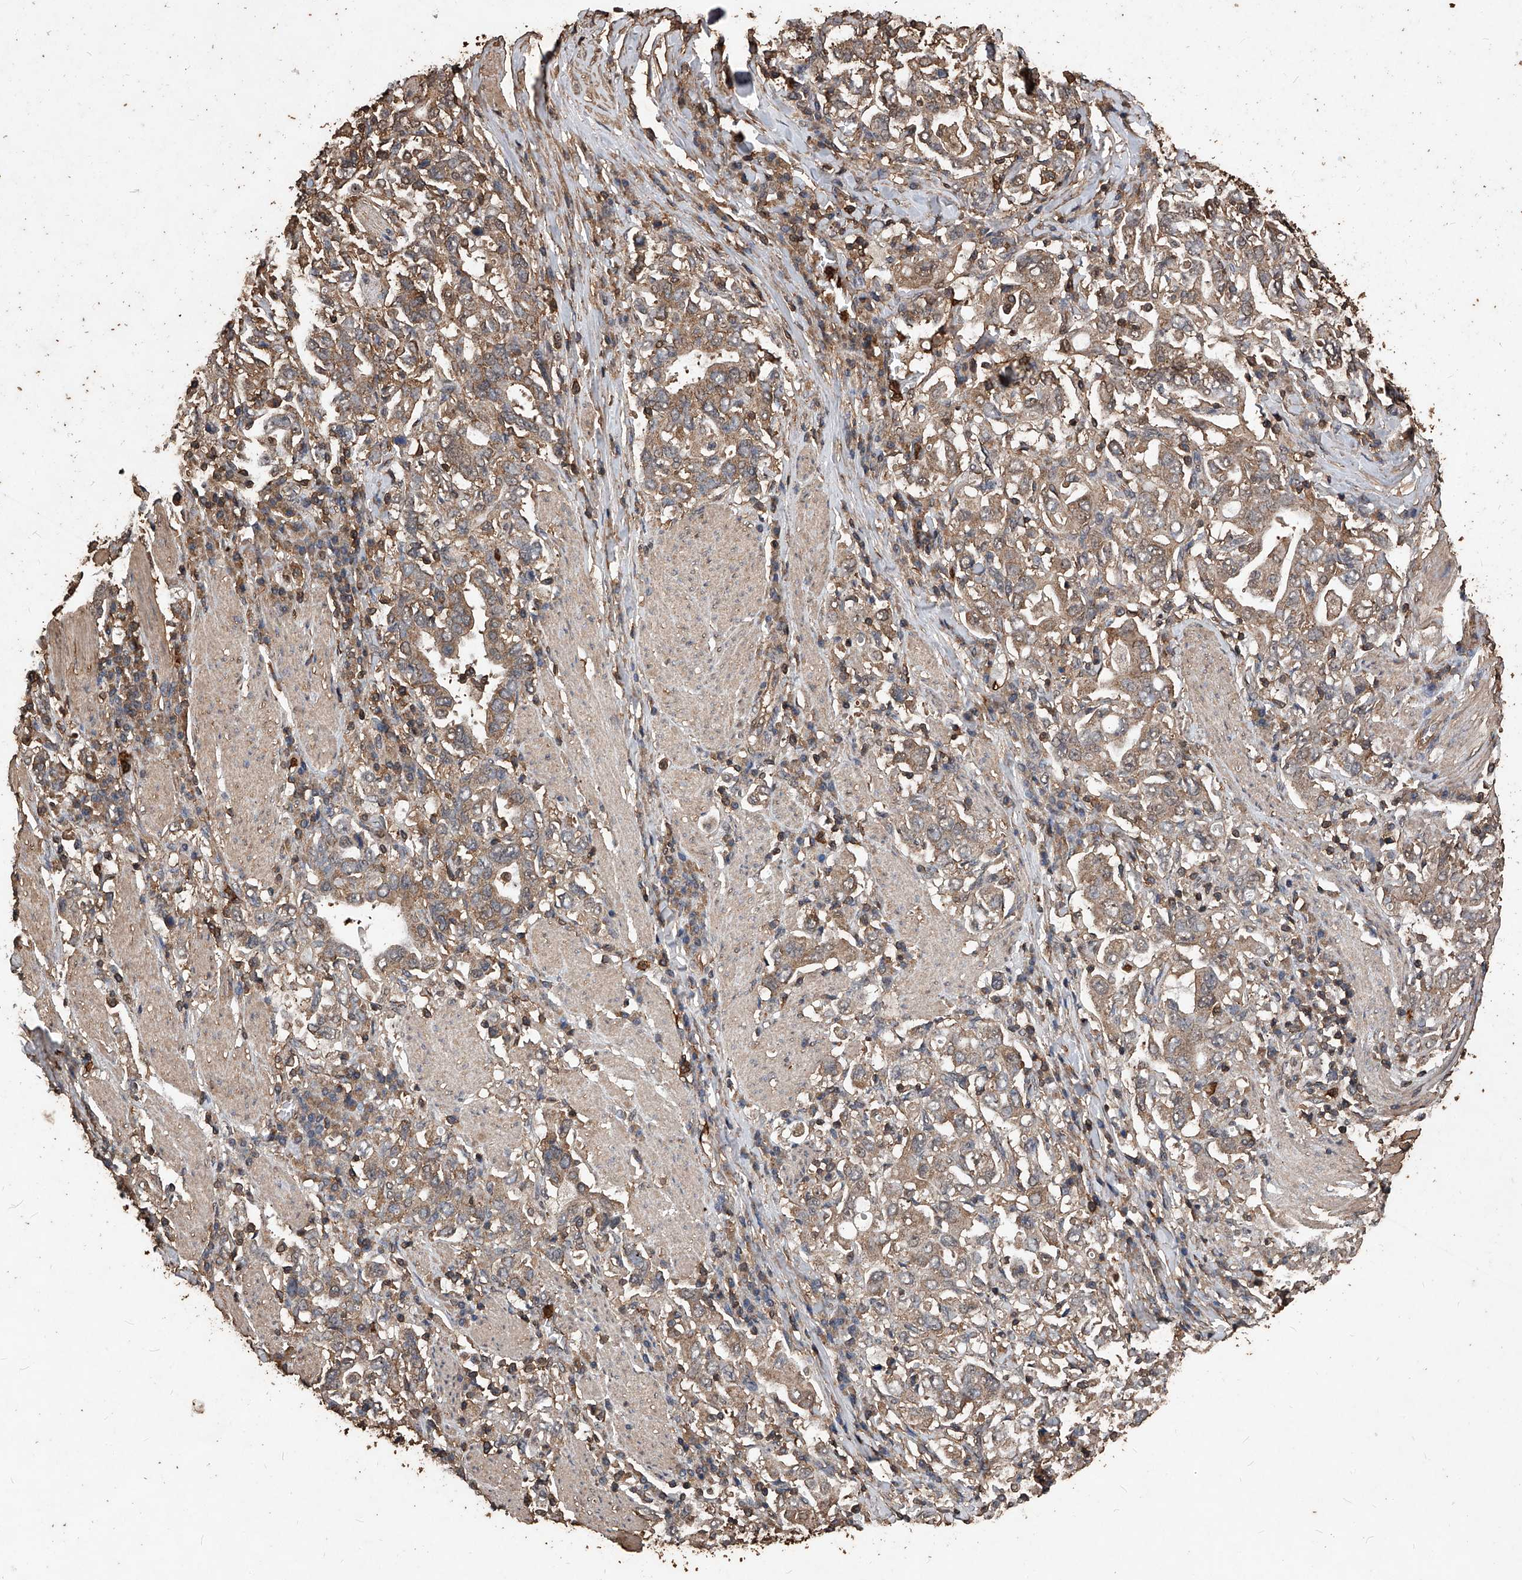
{"staining": {"intensity": "weak", "quantity": ">75%", "location": "cytoplasmic/membranous"}, "tissue": "stomach cancer", "cell_type": "Tumor cells", "image_type": "cancer", "snomed": [{"axis": "morphology", "description": "Adenocarcinoma, NOS"}, {"axis": "topography", "description": "Stomach, upper"}], "caption": "Weak cytoplasmic/membranous protein expression is appreciated in about >75% of tumor cells in stomach cancer (adenocarcinoma).", "gene": "UCP2", "patient": {"sex": "male", "age": 62}}